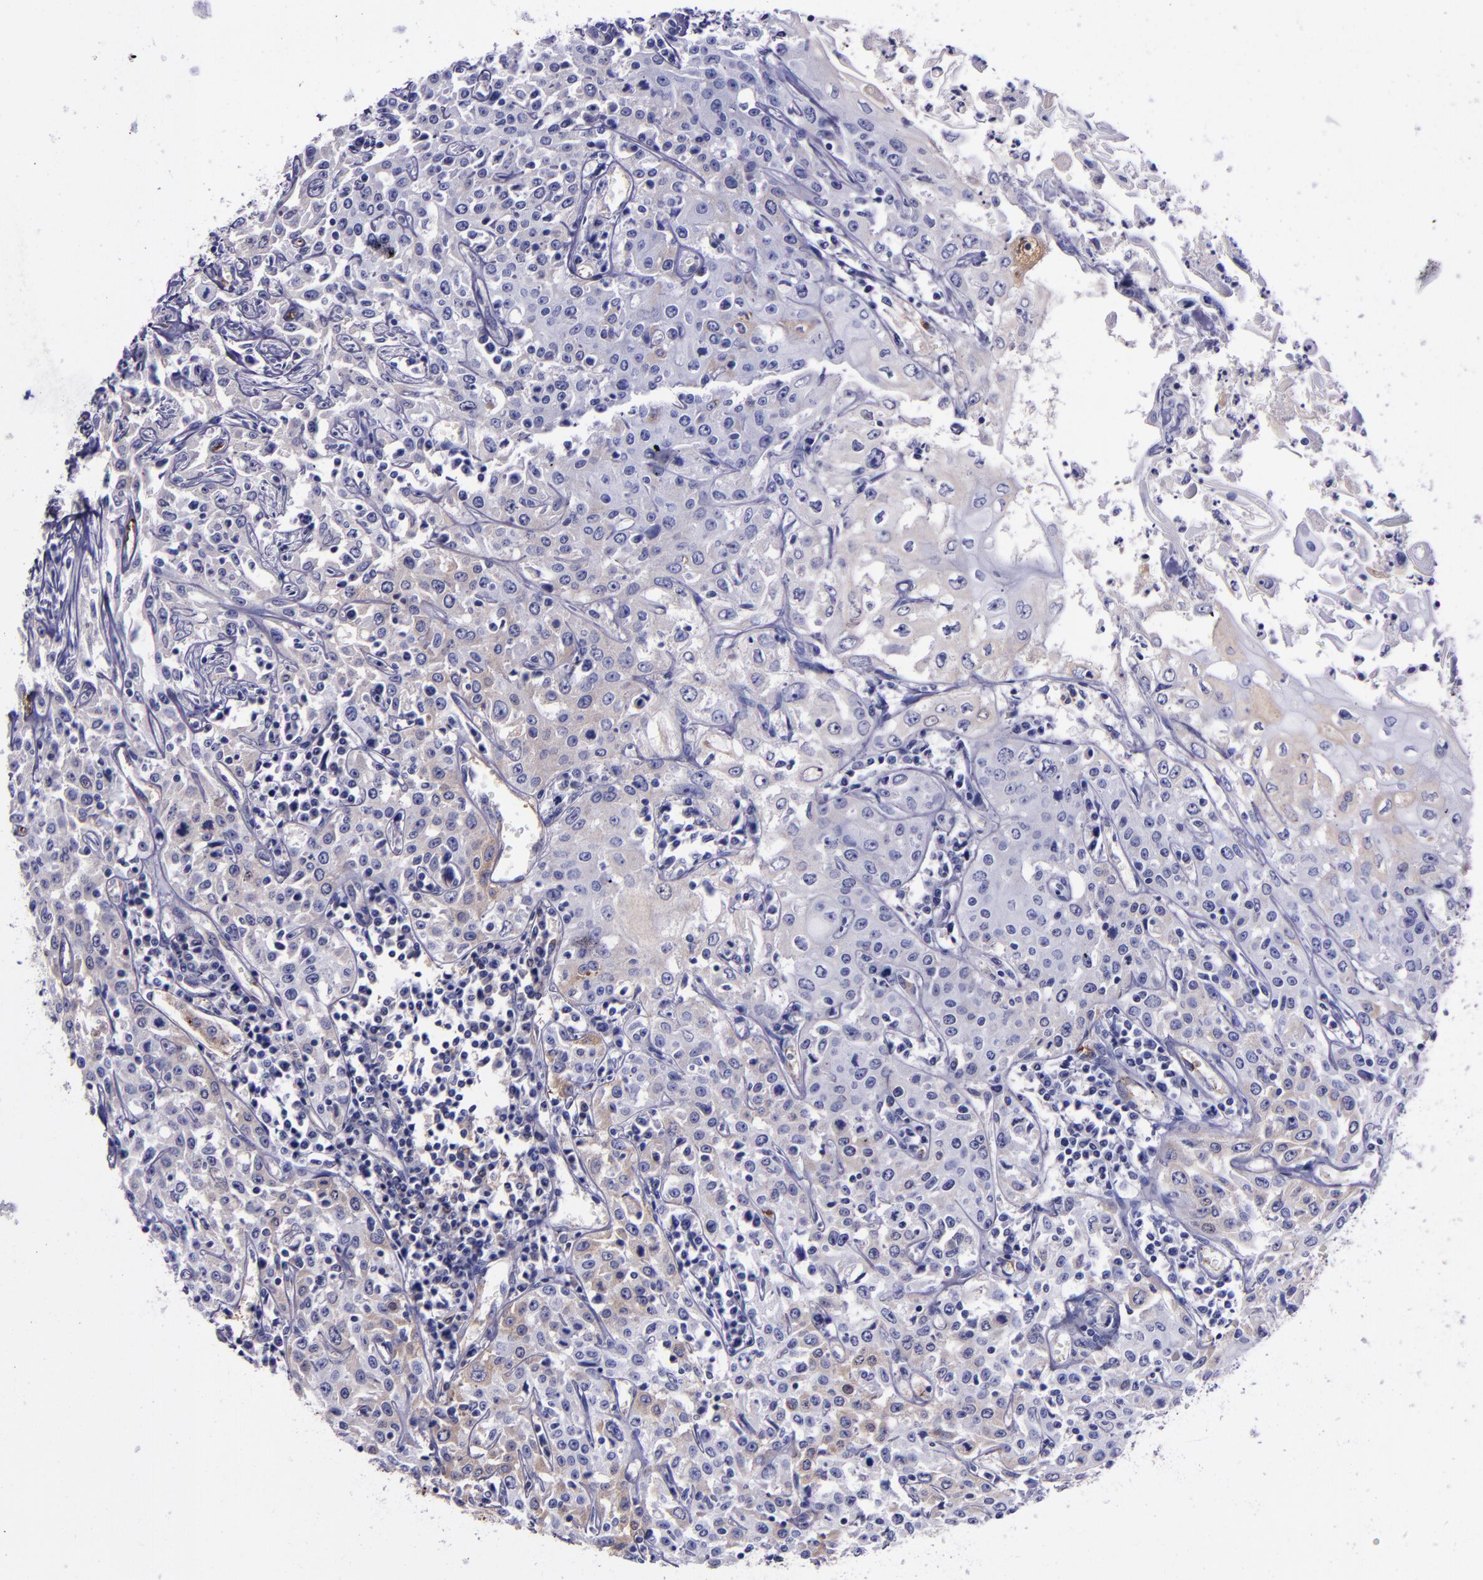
{"staining": {"intensity": "weak", "quantity": "<25%", "location": "cytoplasmic/membranous"}, "tissue": "head and neck cancer", "cell_type": "Tumor cells", "image_type": "cancer", "snomed": [{"axis": "morphology", "description": "Squamous cell carcinoma, NOS"}, {"axis": "topography", "description": "Oral tissue"}, {"axis": "topography", "description": "Head-Neck"}], "caption": "Head and neck cancer (squamous cell carcinoma) was stained to show a protein in brown. There is no significant staining in tumor cells.", "gene": "A2M", "patient": {"sex": "female", "age": 76}}